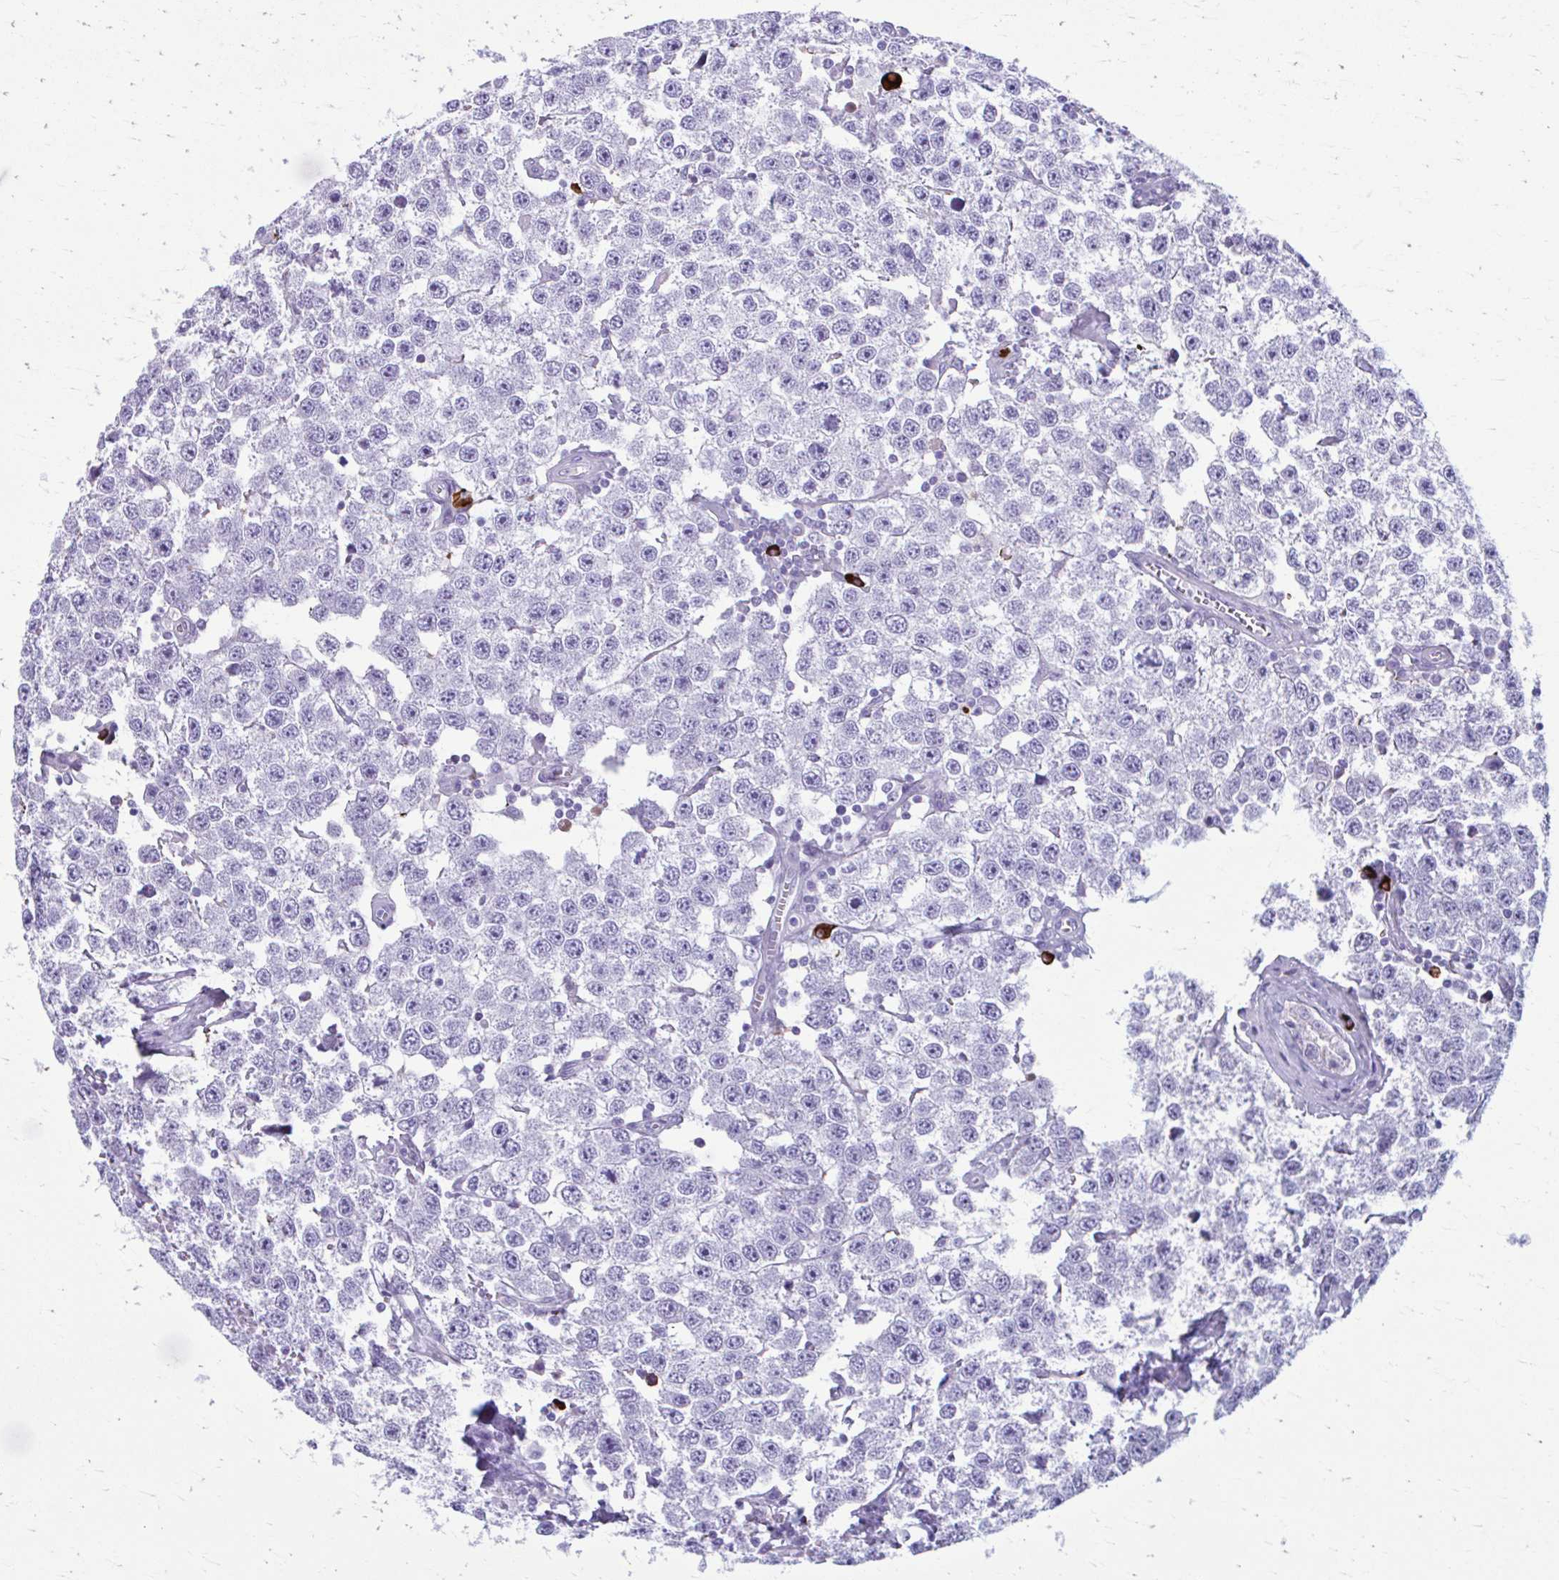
{"staining": {"intensity": "negative", "quantity": "none", "location": "none"}, "tissue": "testis cancer", "cell_type": "Tumor cells", "image_type": "cancer", "snomed": [{"axis": "morphology", "description": "Seminoma, NOS"}, {"axis": "topography", "description": "Testis"}], "caption": "DAB immunohistochemical staining of human testis seminoma displays no significant staining in tumor cells.", "gene": "C12orf71", "patient": {"sex": "male", "age": 34}}